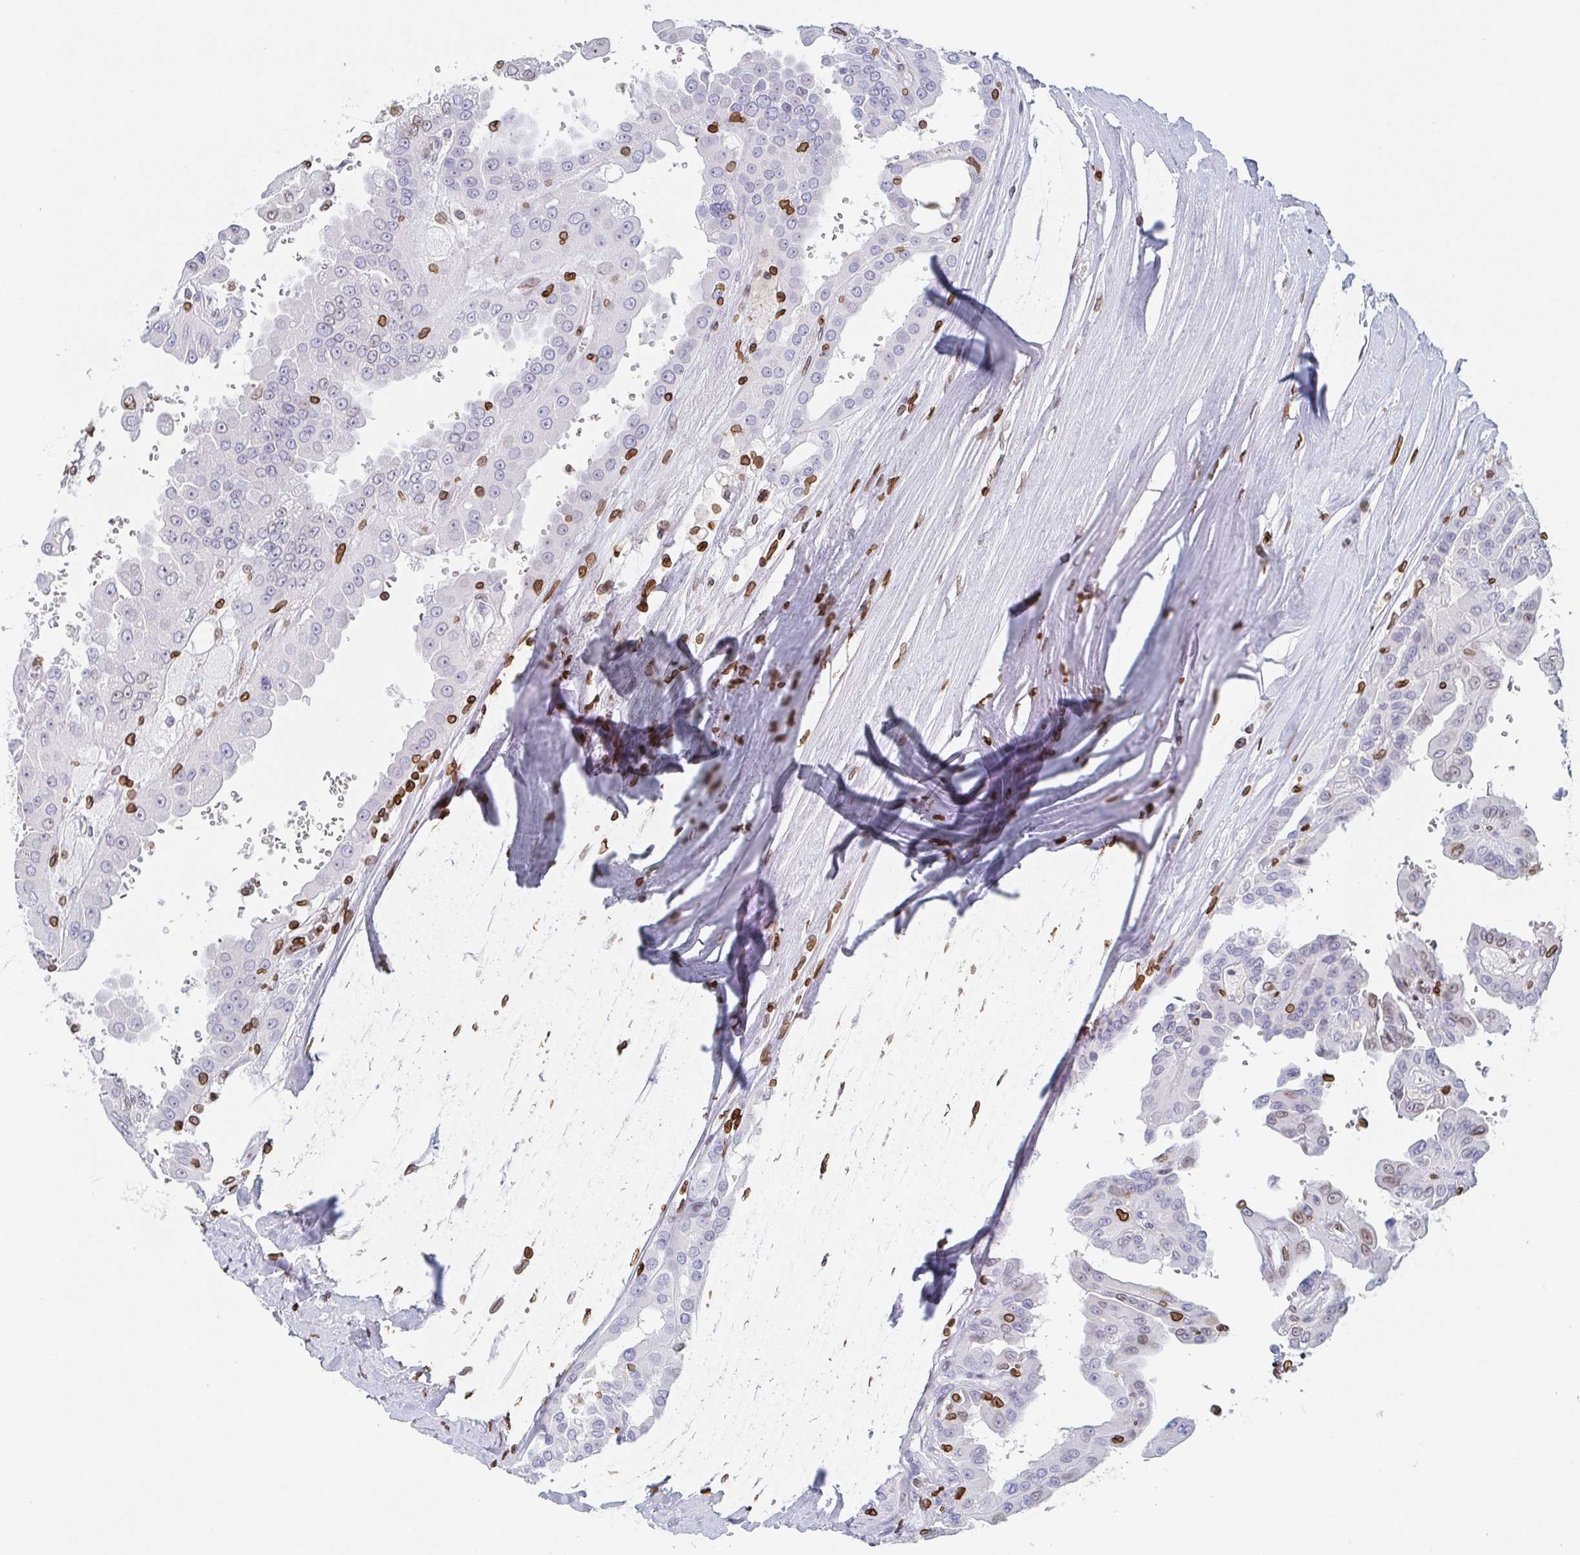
{"staining": {"intensity": "weak", "quantity": "<25%", "location": "cytoplasmic/membranous,nuclear"}, "tissue": "renal cancer", "cell_type": "Tumor cells", "image_type": "cancer", "snomed": [{"axis": "morphology", "description": "Adenocarcinoma, NOS"}, {"axis": "topography", "description": "Kidney"}], "caption": "DAB immunohistochemical staining of human renal cancer demonstrates no significant expression in tumor cells. The staining was performed using DAB to visualize the protein expression in brown, while the nuclei were stained in blue with hematoxylin (Magnification: 20x).", "gene": "BTBD7", "patient": {"sex": "male", "age": 58}}